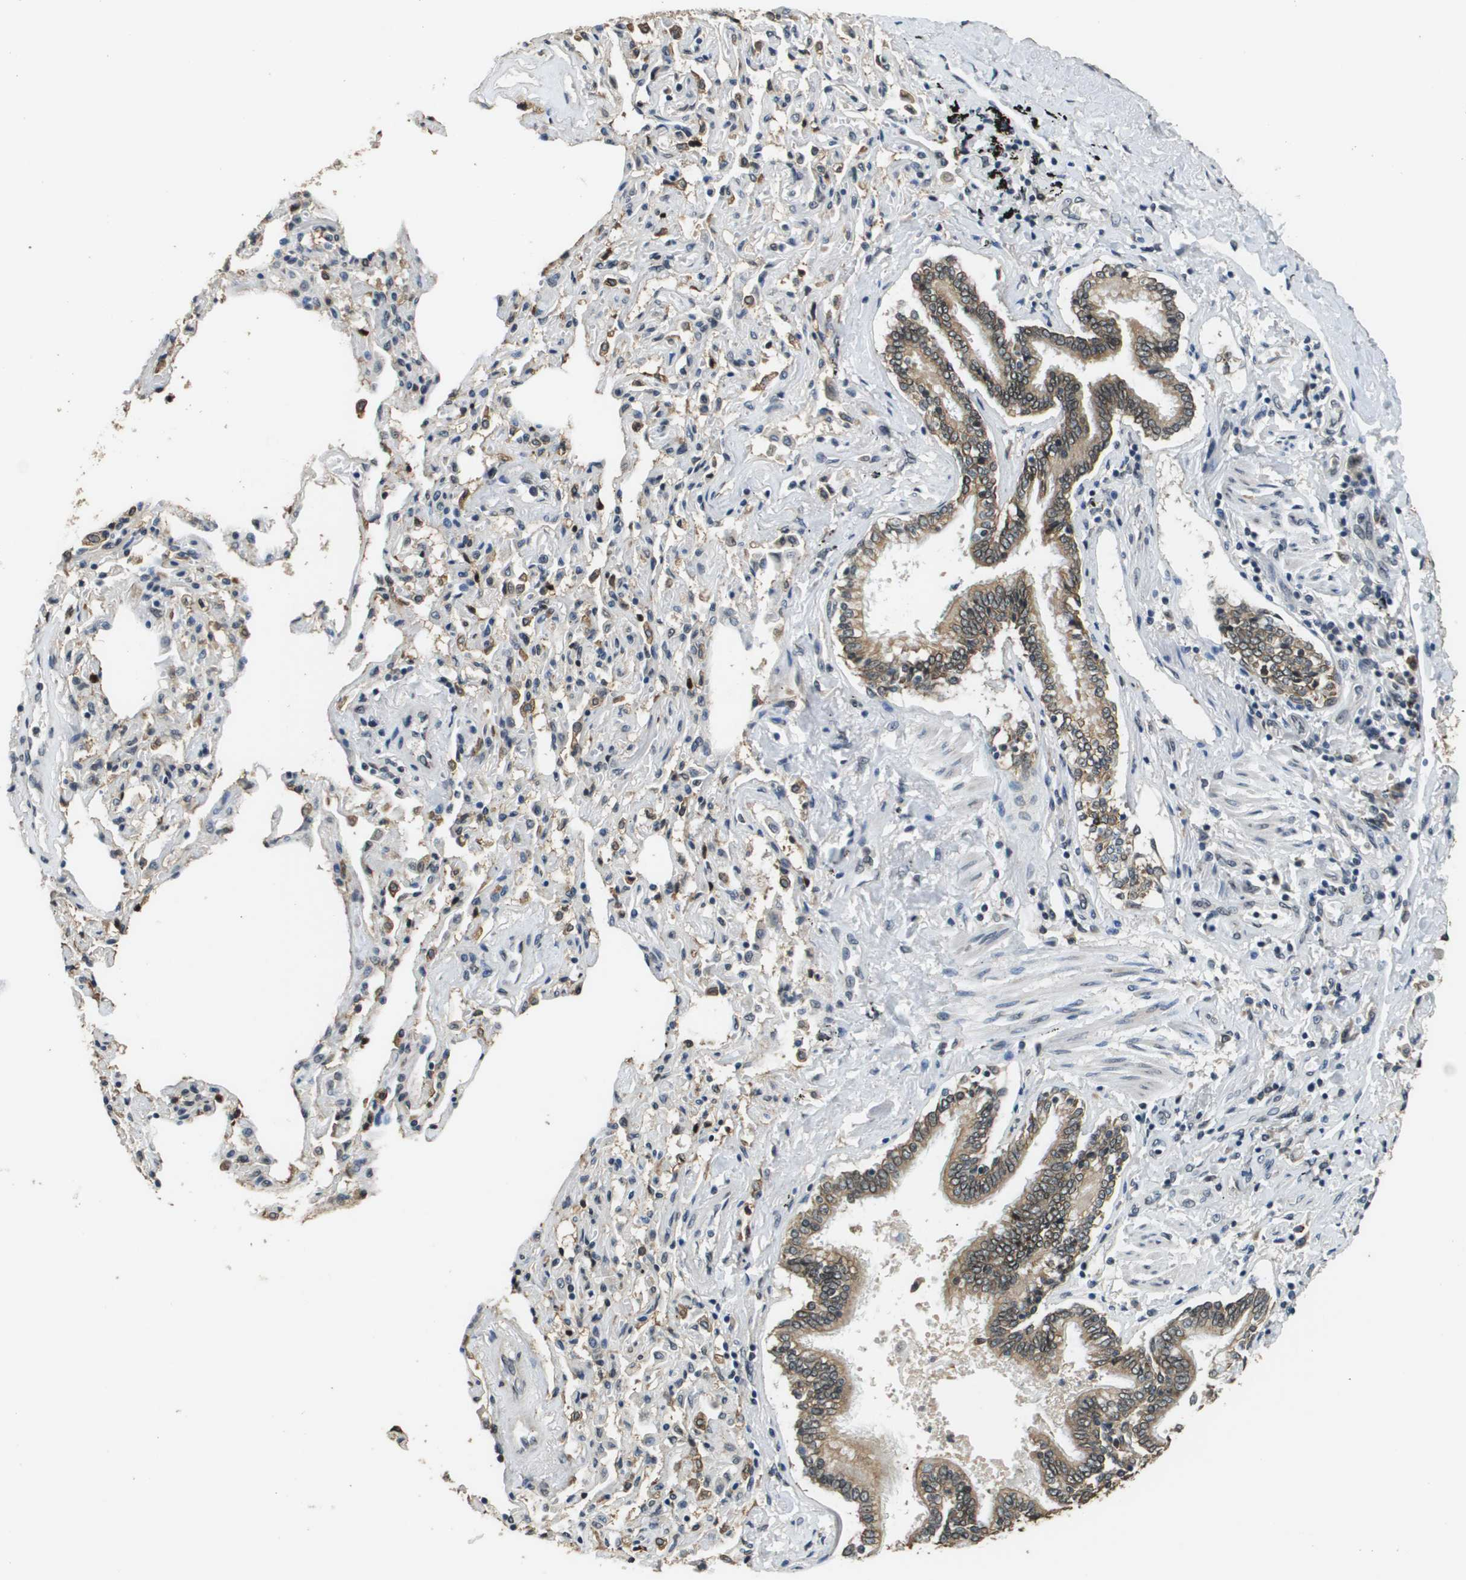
{"staining": {"intensity": "moderate", "quantity": ">75%", "location": "cytoplasmic/membranous,nuclear"}, "tissue": "bronchus", "cell_type": "Respiratory epithelial cells", "image_type": "normal", "snomed": [{"axis": "morphology", "description": "Normal tissue, NOS"}, {"axis": "topography", "description": "Bronchus"}, {"axis": "topography", "description": "Lung"}], "caption": "IHC histopathology image of unremarkable bronchus stained for a protein (brown), which reveals medium levels of moderate cytoplasmic/membranous,nuclear expression in about >75% of respiratory epithelial cells.", "gene": "FANCC", "patient": {"sex": "male", "age": 64}}